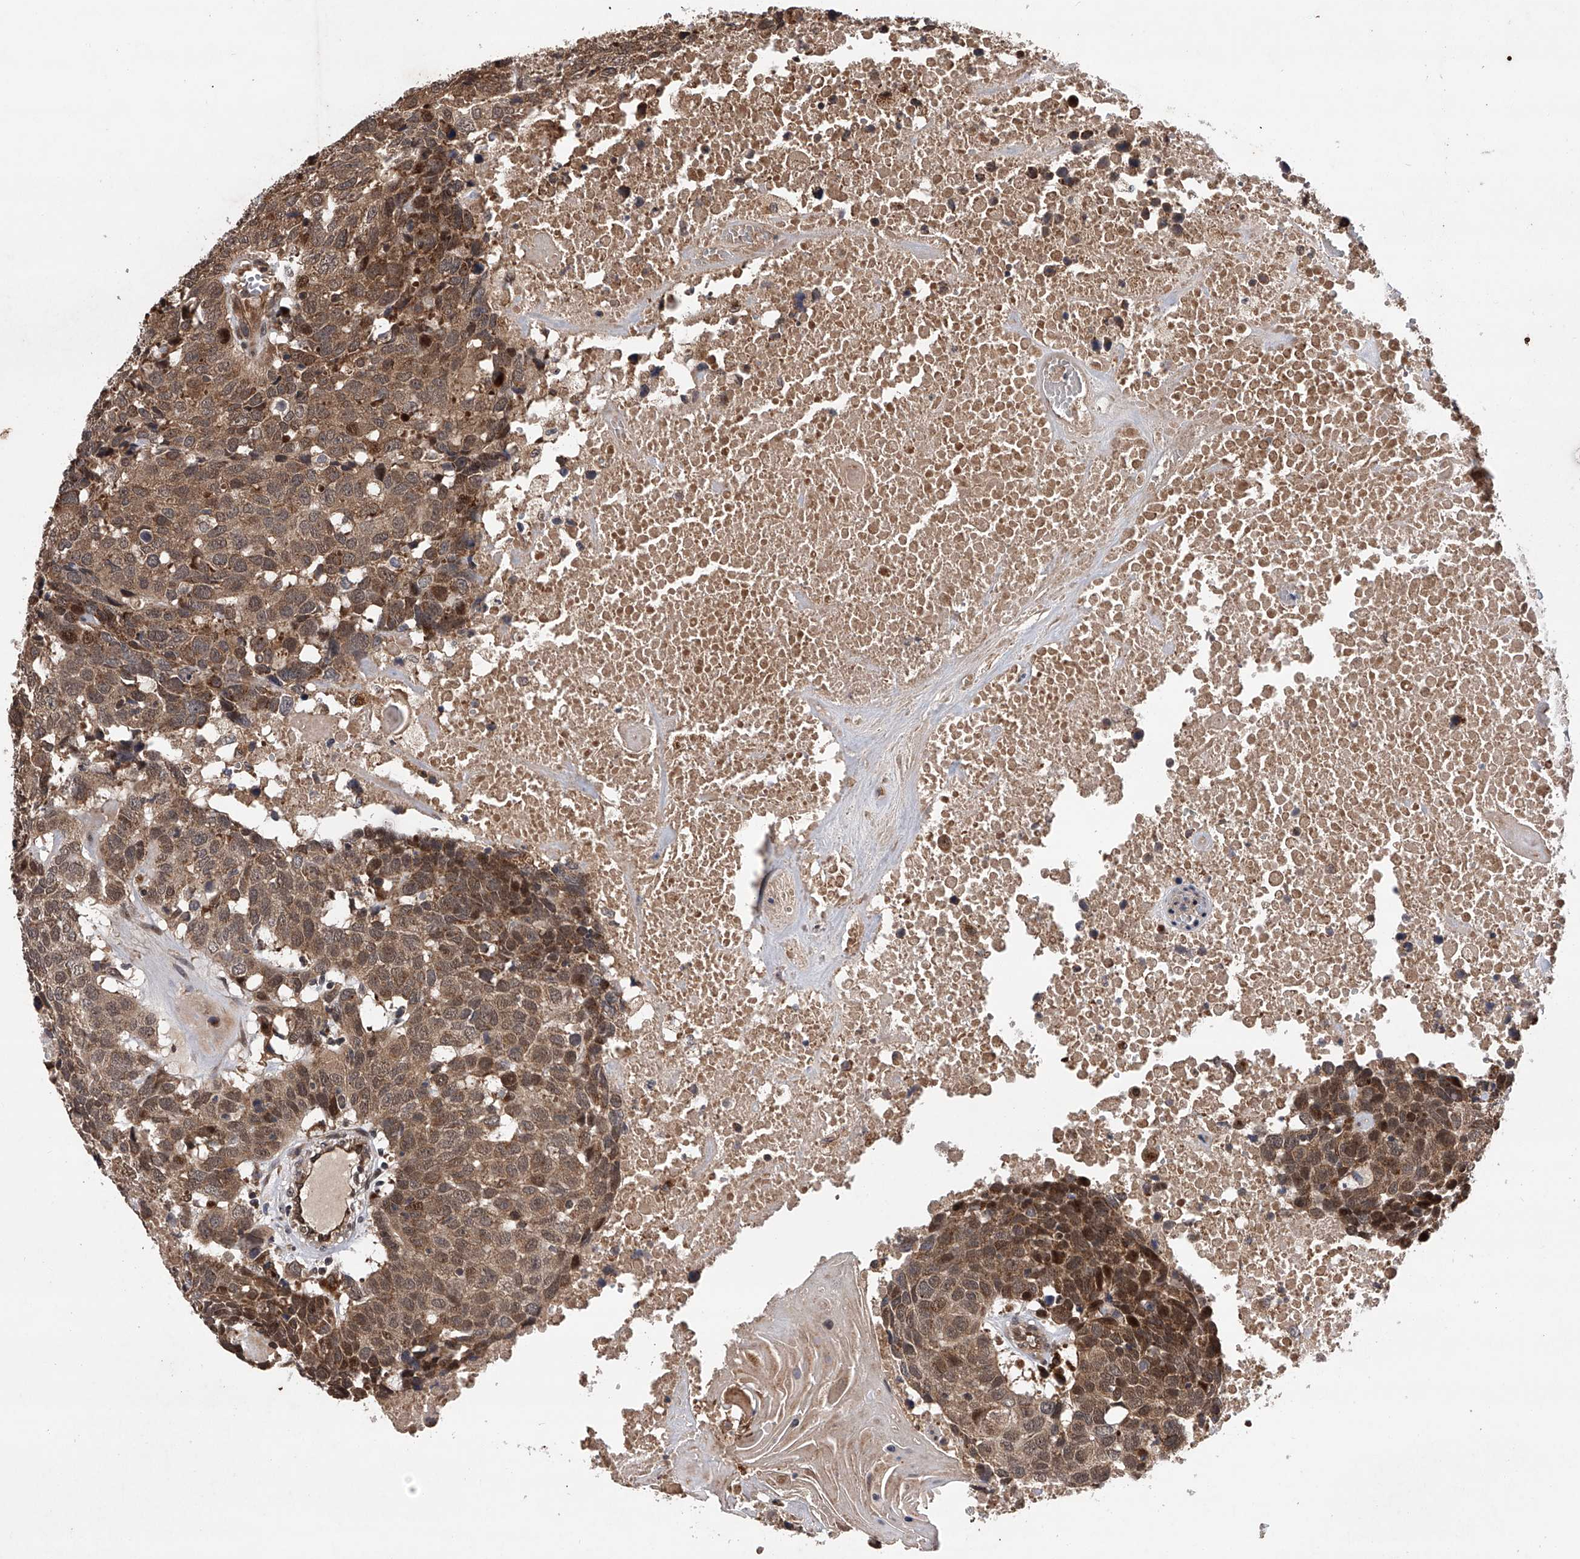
{"staining": {"intensity": "moderate", "quantity": ">75%", "location": "cytoplasmic/membranous"}, "tissue": "head and neck cancer", "cell_type": "Tumor cells", "image_type": "cancer", "snomed": [{"axis": "morphology", "description": "Squamous cell carcinoma, NOS"}, {"axis": "topography", "description": "Head-Neck"}], "caption": "The micrograph reveals staining of squamous cell carcinoma (head and neck), revealing moderate cytoplasmic/membranous protein staining (brown color) within tumor cells. (IHC, brightfield microscopy, high magnification).", "gene": "MAP3K11", "patient": {"sex": "male", "age": 66}}